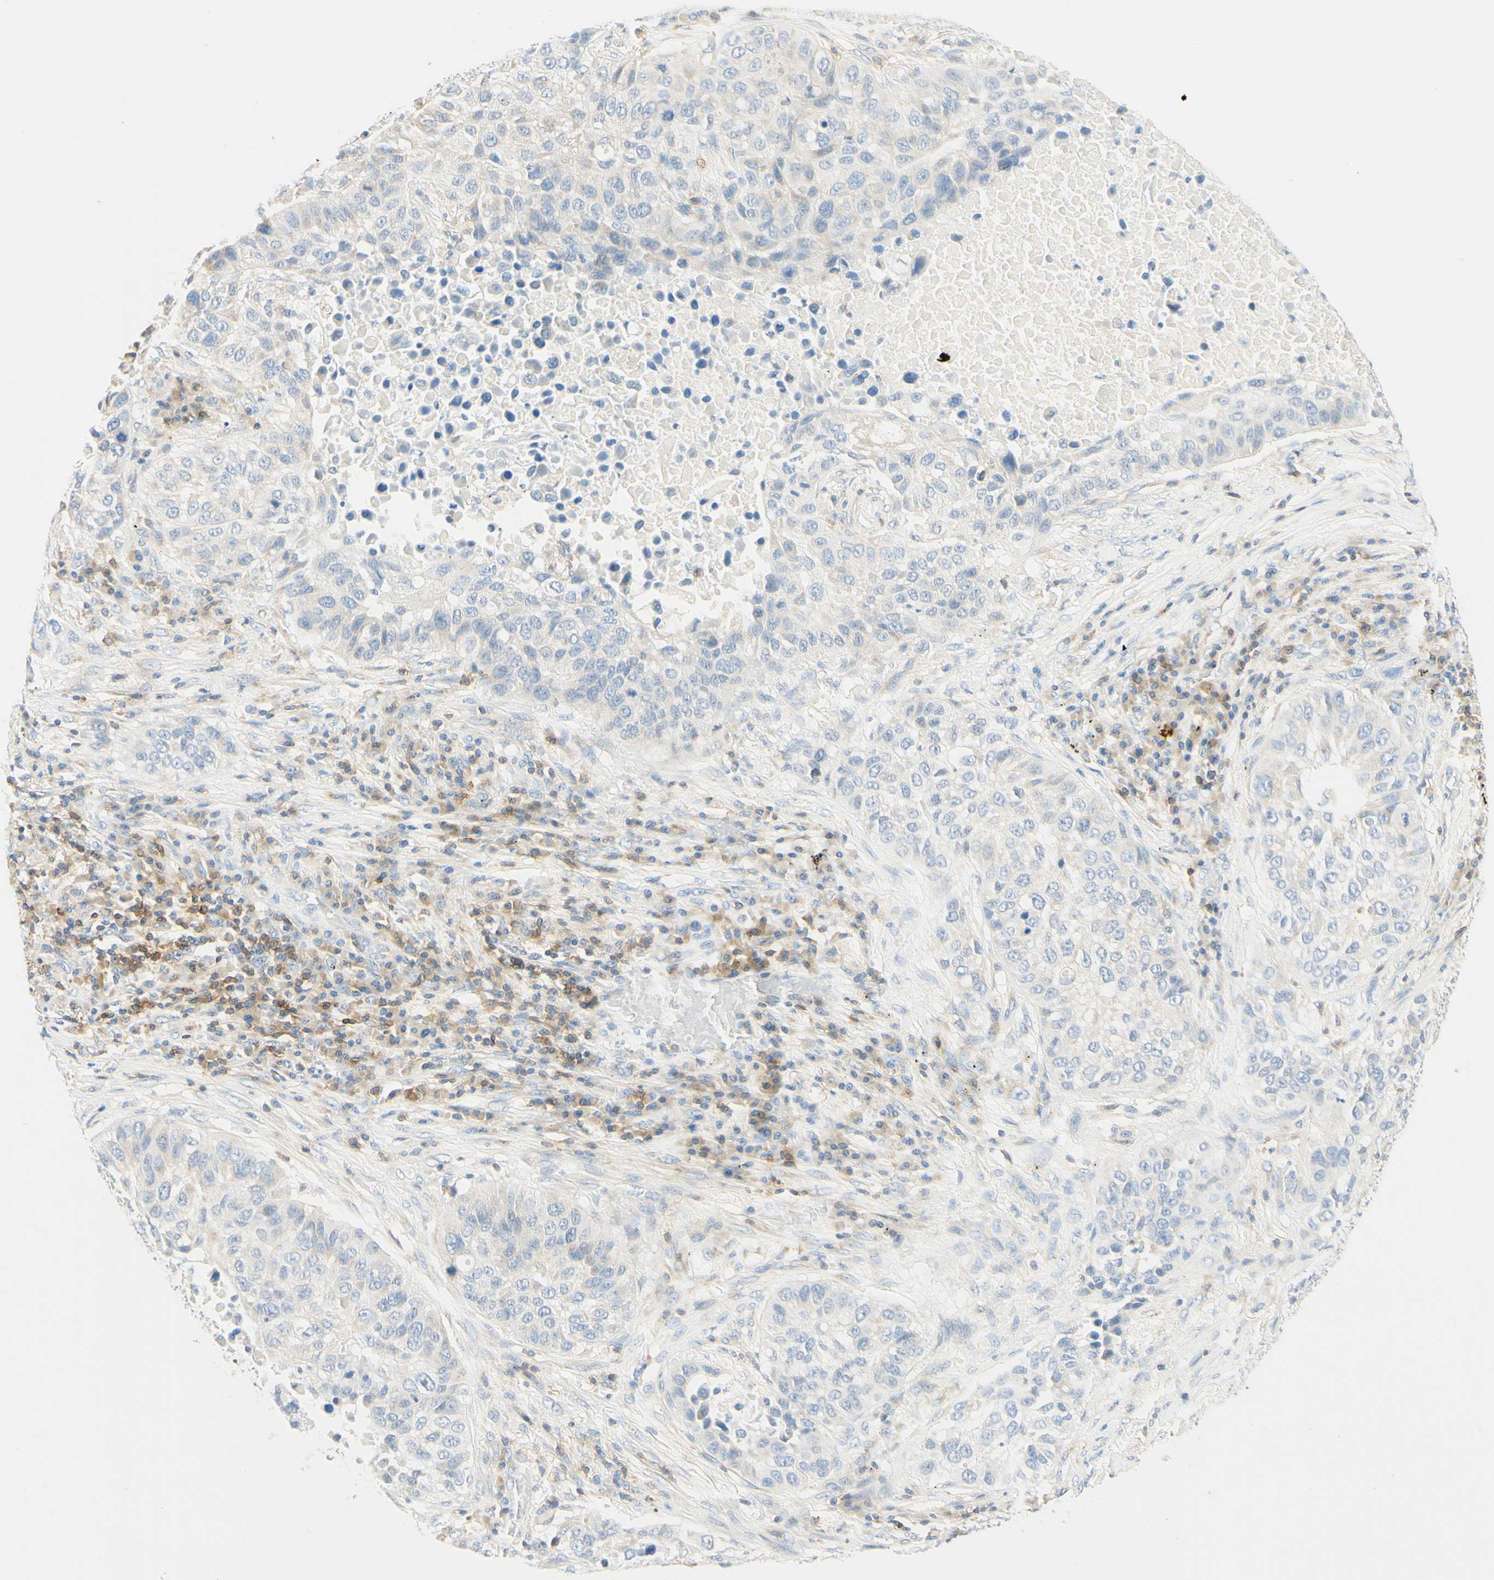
{"staining": {"intensity": "negative", "quantity": "none", "location": "none"}, "tissue": "lung cancer", "cell_type": "Tumor cells", "image_type": "cancer", "snomed": [{"axis": "morphology", "description": "Squamous cell carcinoma, NOS"}, {"axis": "topography", "description": "Lung"}], "caption": "A high-resolution histopathology image shows IHC staining of lung cancer (squamous cell carcinoma), which demonstrates no significant staining in tumor cells.", "gene": "LAT", "patient": {"sex": "male", "age": 57}}